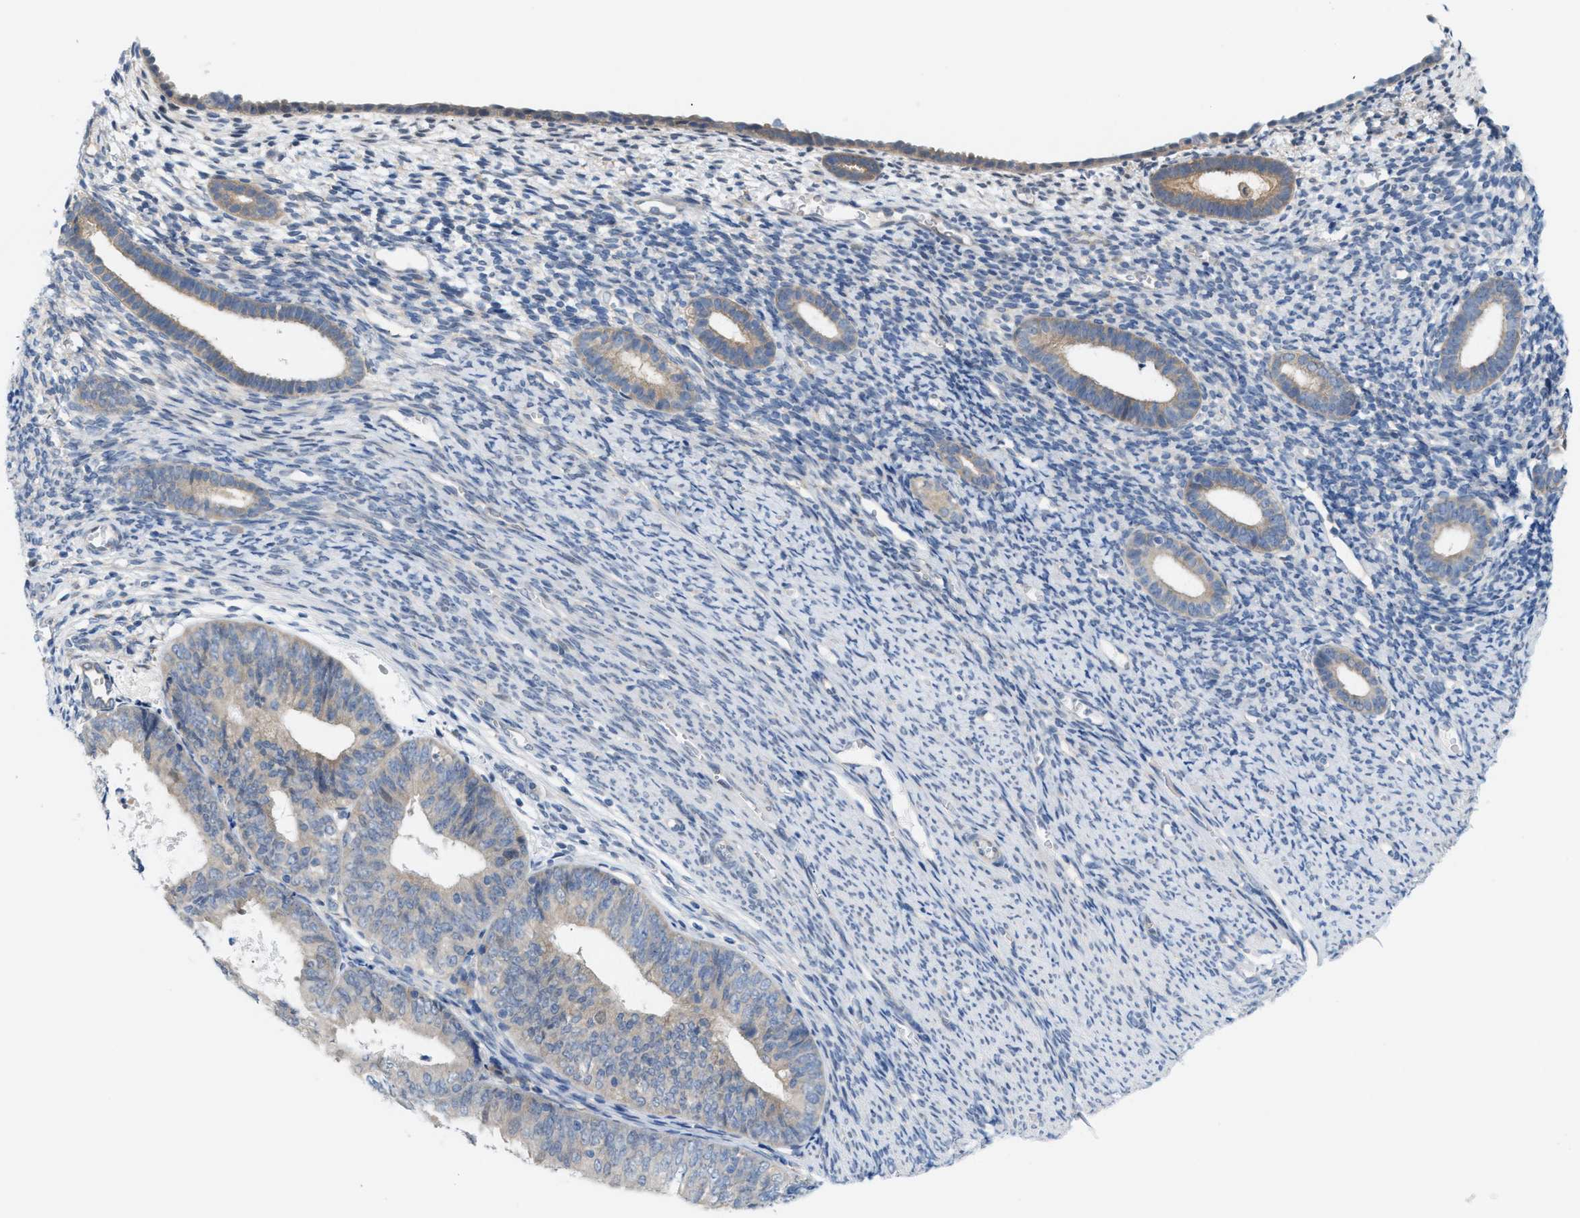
{"staining": {"intensity": "negative", "quantity": "none", "location": "none"}, "tissue": "endometrium", "cell_type": "Cells in endometrial stroma", "image_type": "normal", "snomed": [{"axis": "morphology", "description": "Normal tissue, NOS"}, {"axis": "morphology", "description": "Adenocarcinoma, NOS"}, {"axis": "topography", "description": "Endometrium"}], "caption": "This photomicrograph is of unremarkable endometrium stained with immunohistochemistry to label a protein in brown with the nuclei are counter-stained blue. There is no staining in cells in endometrial stroma.", "gene": "WIPI2", "patient": {"sex": "female", "age": 57}}